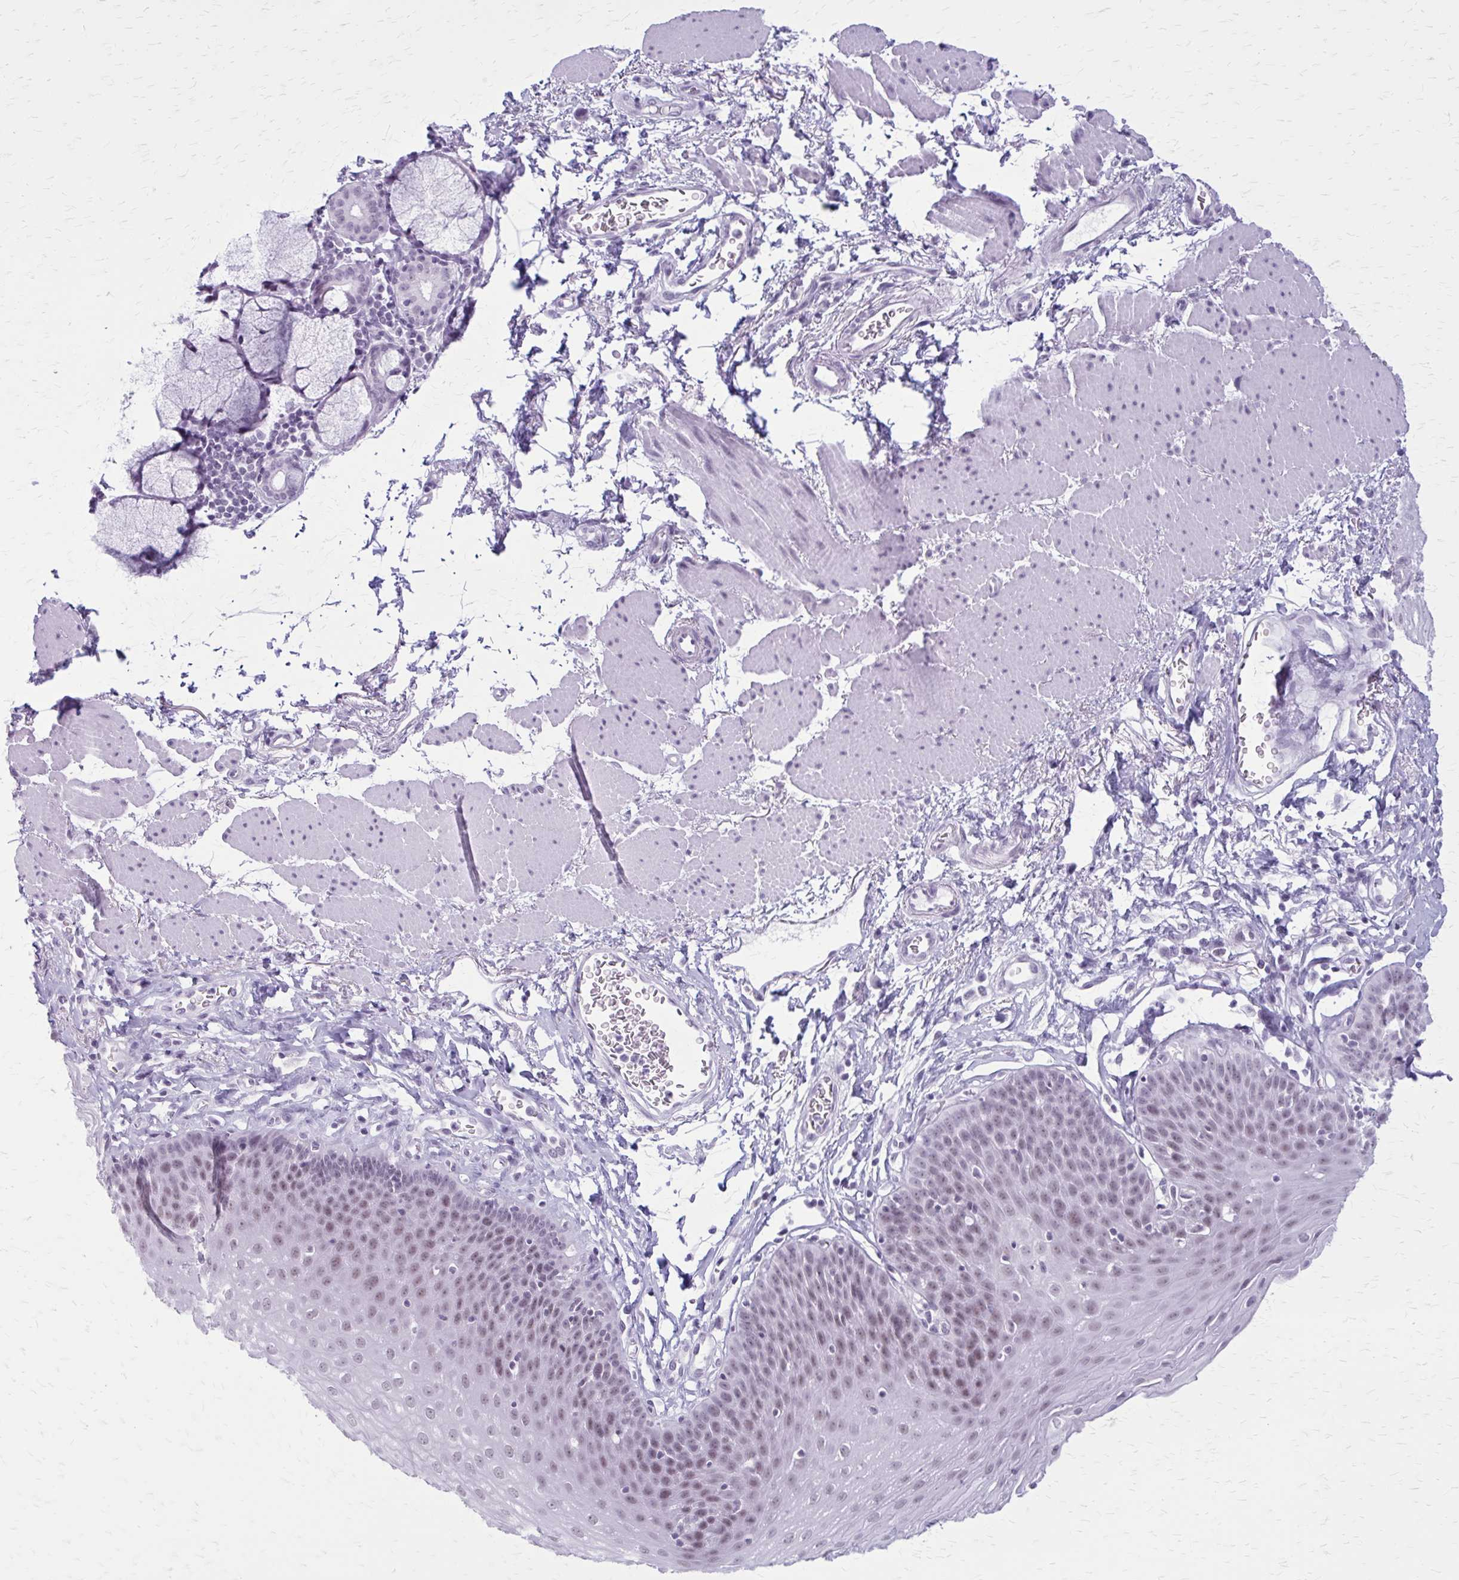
{"staining": {"intensity": "weak", "quantity": "25%-75%", "location": "nuclear"}, "tissue": "esophagus", "cell_type": "Squamous epithelial cells", "image_type": "normal", "snomed": [{"axis": "morphology", "description": "Normal tissue, NOS"}, {"axis": "topography", "description": "Esophagus"}], "caption": "About 25%-75% of squamous epithelial cells in benign esophagus reveal weak nuclear protein staining as visualized by brown immunohistochemical staining.", "gene": "GAD1", "patient": {"sex": "female", "age": 81}}